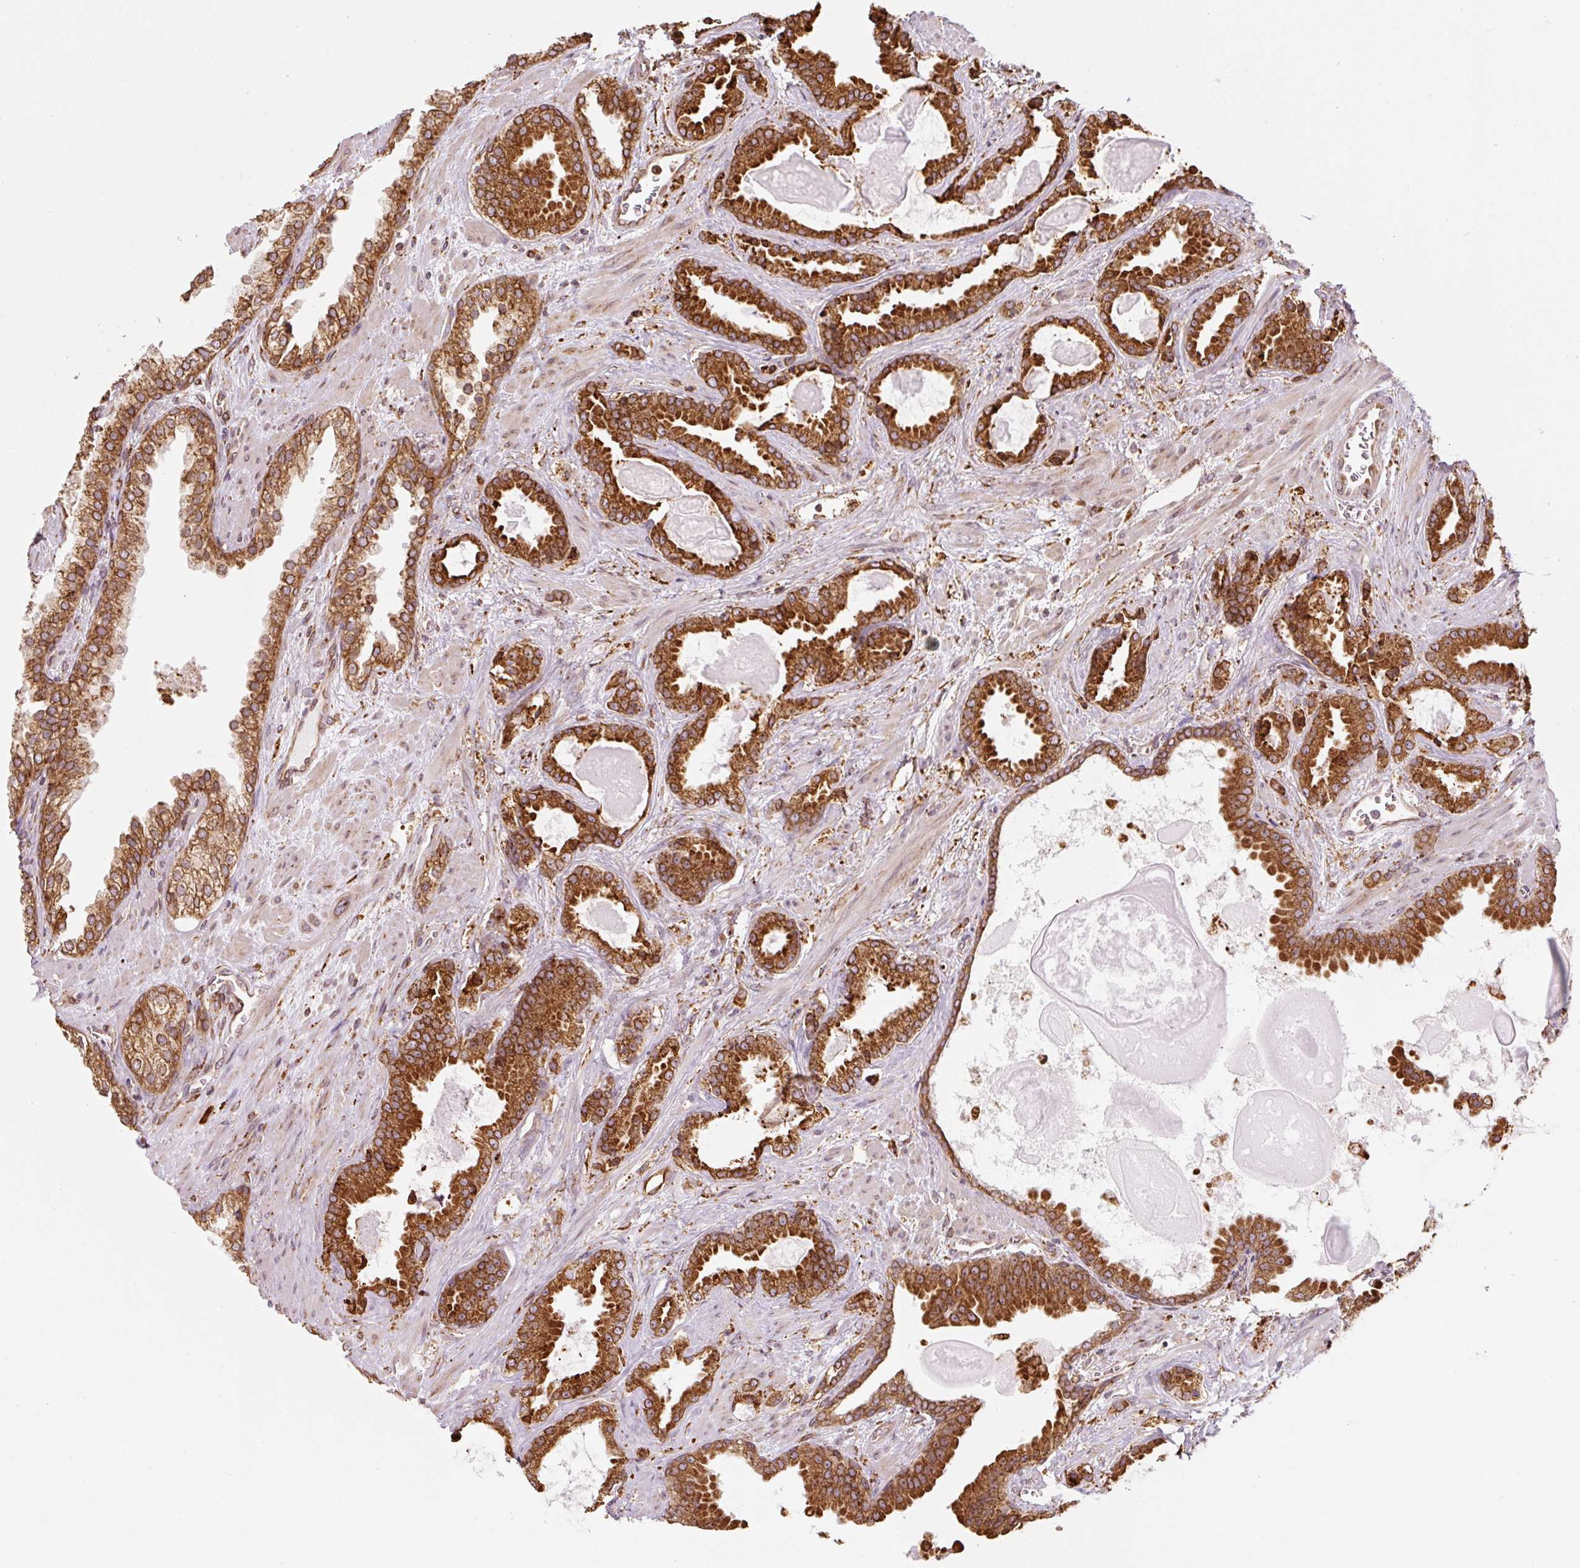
{"staining": {"intensity": "strong", "quantity": ">75%", "location": "cytoplasmic/membranous"}, "tissue": "prostate cancer", "cell_type": "Tumor cells", "image_type": "cancer", "snomed": [{"axis": "morphology", "description": "Adenocarcinoma, Low grade"}, {"axis": "topography", "description": "Prostate"}], "caption": "Prostate cancer stained with DAB (3,3'-diaminobenzidine) immunohistochemistry (IHC) shows high levels of strong cytoplasmic/membranous expression in approximately >75% of tumor cells. The protein of interest is stained brown, and the nuclei are stained in blue (DAB IHC with brightfield microscopy, high magnification).", "gene": "PRKCSH", "patient": {"sex": "male", "age": 62}}